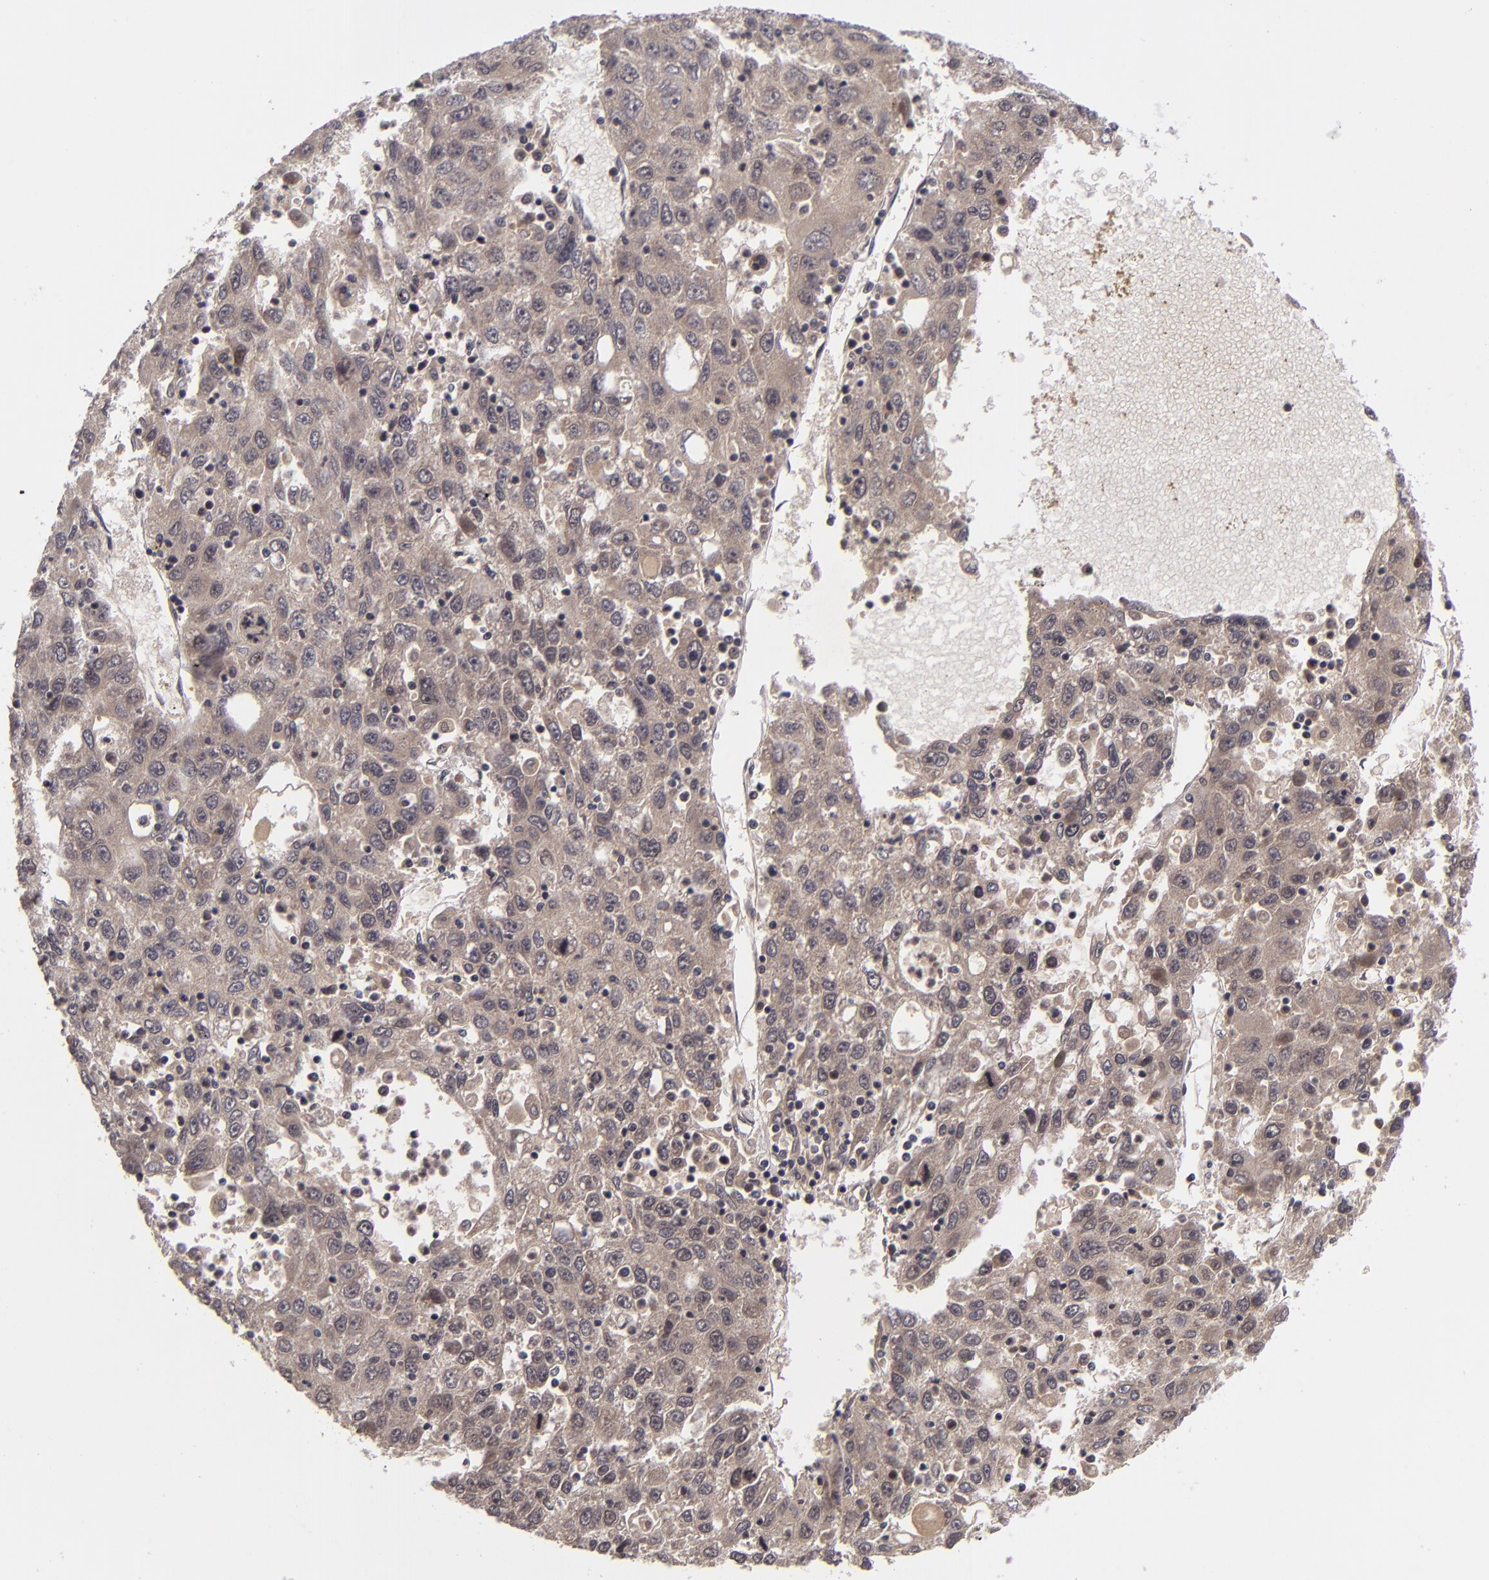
{"staining": {"intensity": "weak", "quantity": "25%-75%", "location": "cytoplasmic/membranous"}, "tissue": "liver cancer", "cell_type": "Tumor cells", "image_type": "cancer", "snomed": [{"axis": "morphology", "description": "Carcinoma, Hepatocellular, NOS"}, {"axis": "topography", "description": "Liver"}], "caption": "This is a micrograph of immunohistochemistry staining of liver hepatocellular carcinoma, which shows weak expression in the cytoplasmic/membranous of tumor cells.", "gene": "CDC7", "patient": {"sex": "male", "age": 49}}